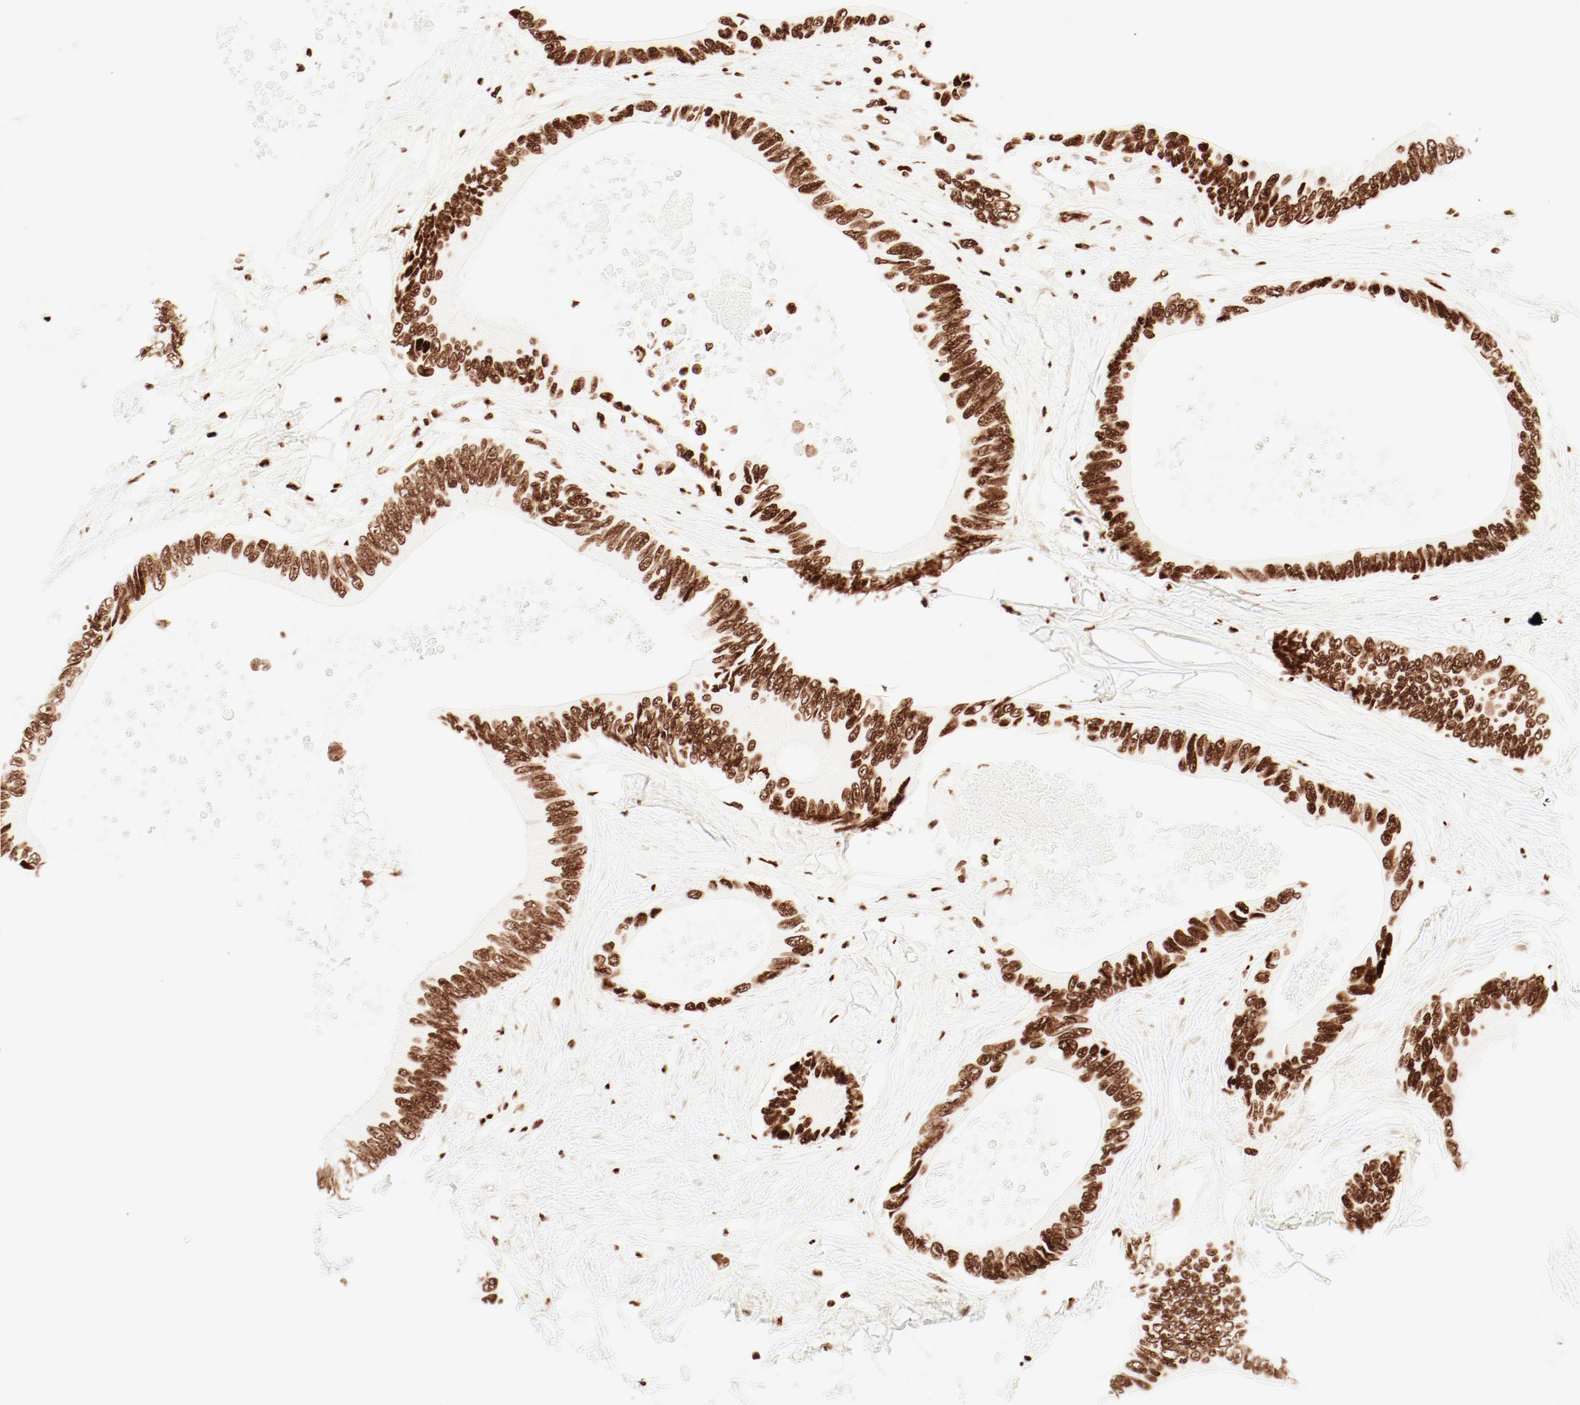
{"staining": {"intensity": "strong", "quantity": ">75%", "location": "nuclear"}, "tissue": "colorectal cancer", "cell_type": "Tumor cells", "image_type": "cancer", "snomed": [{"axis": "morphology", "description": "Normal tissue, NOS"}, {"axis": "morphology", "description": "Adenocarcinoma, NOS"}, {"axis": "topography", "description": "Rectum"}, {"axis": "topography", "description": "Peripheral nerve tissue"}], "caption": "A brown stain shows strong nuclear positivity of a protein in colorectal adenocarcinoma tumor cells.", "gene": "SMARCC2", "patient": {"sex": "female", "age": 77}}